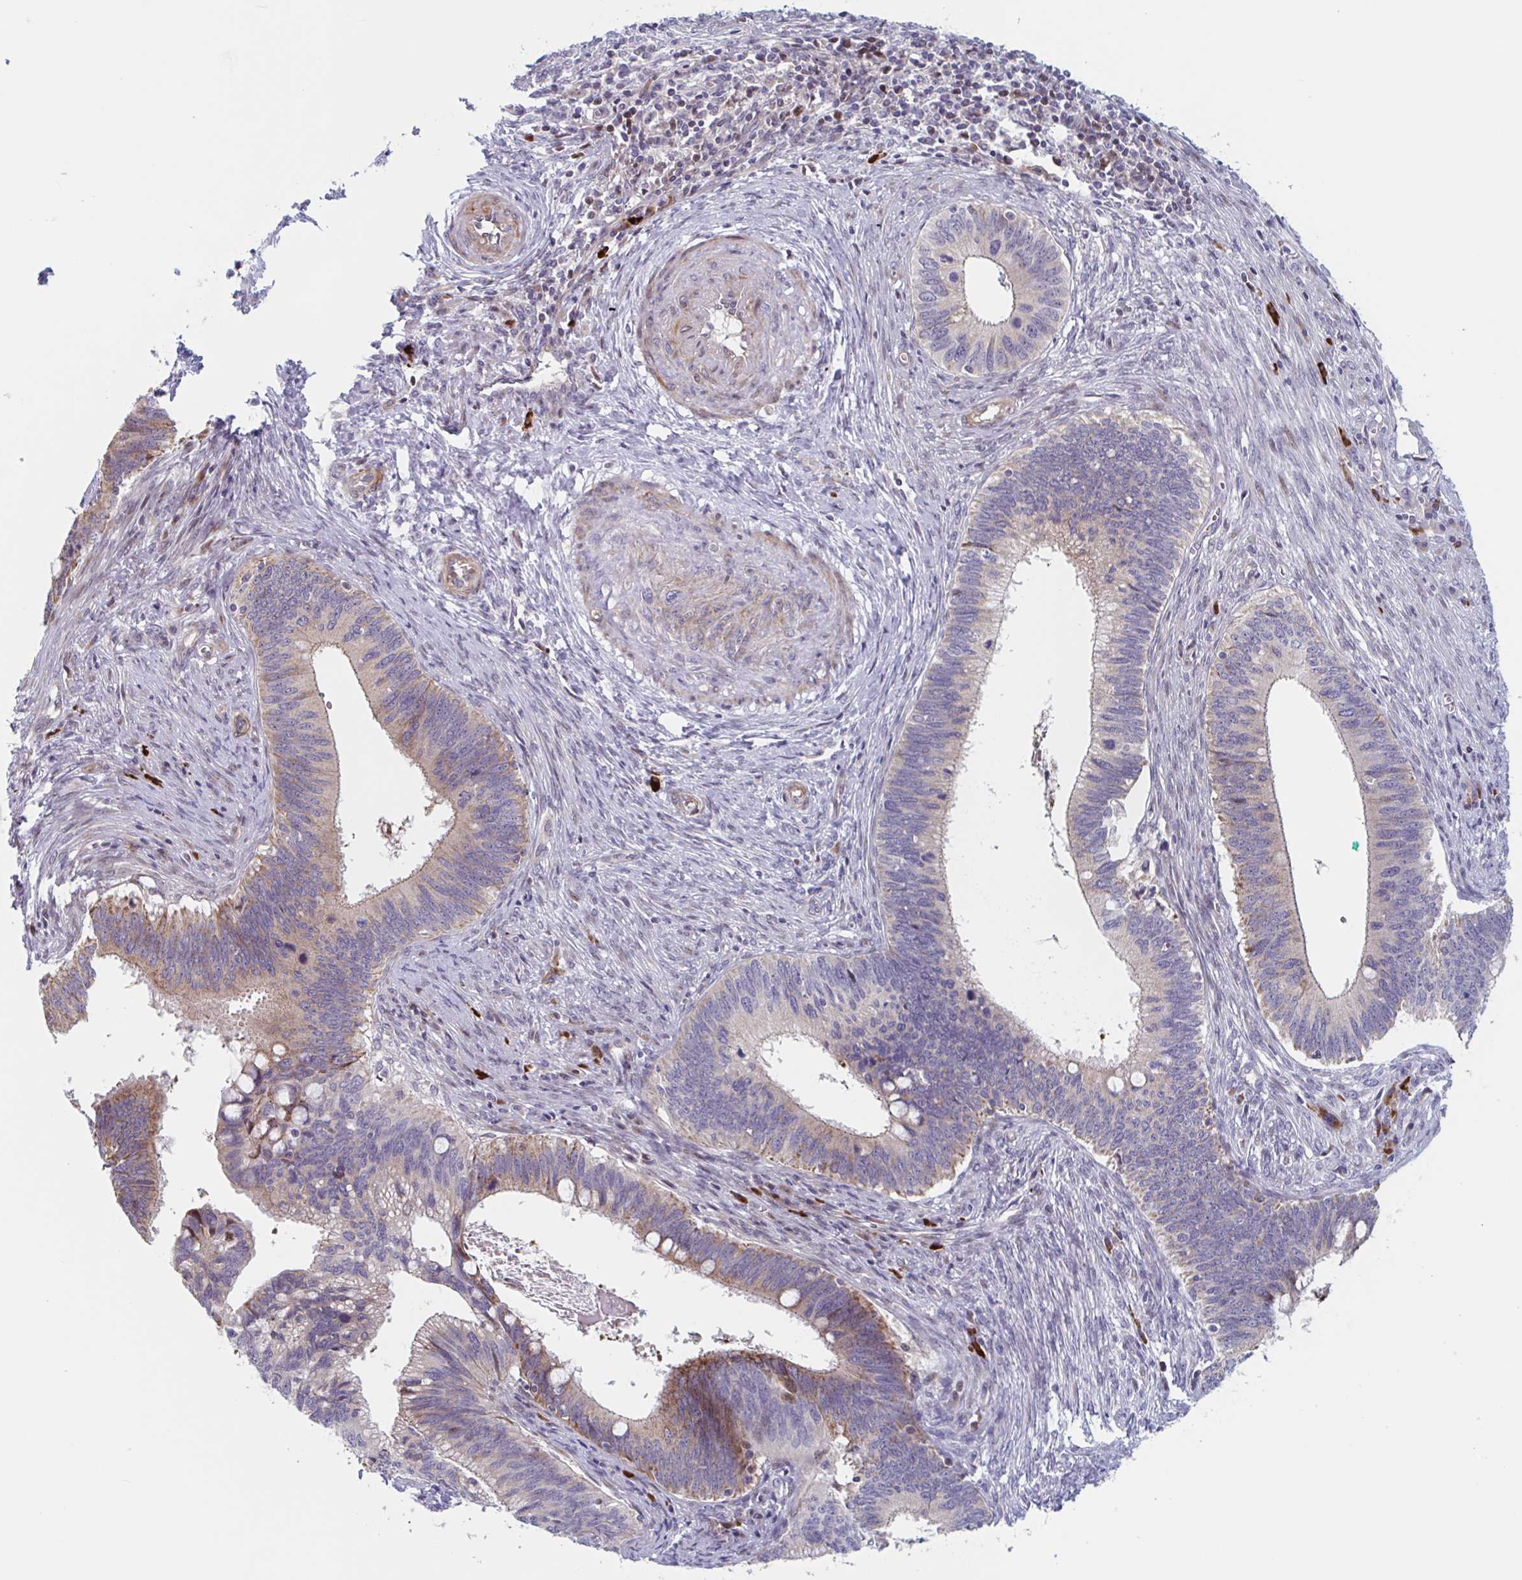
{"staining": {"intensity": "moderate", "quantity": "25%-75%", "location": "cytoplasmic/membranous"}, "tissue": "cervical cancer", "cell_type": "Tumor cells", "image_type": "cancer", "snomed": [{"axis": "morphology", "description": "Adenocarcinoma, NOS"}, {"axis": "topography", "description": "Cervix"}], "caption": "Protein staining demonstrates moderate cytoplasmic/membranous positivity in about 25%-75% of tumor cells in cervical adenocarcinoma. (DAB (3,3'-diaminobenzidine) IHC with brightfield microscopy, high magnification).", "gene": "DUXA", "patient": {"sex": "female", "age": 42}}